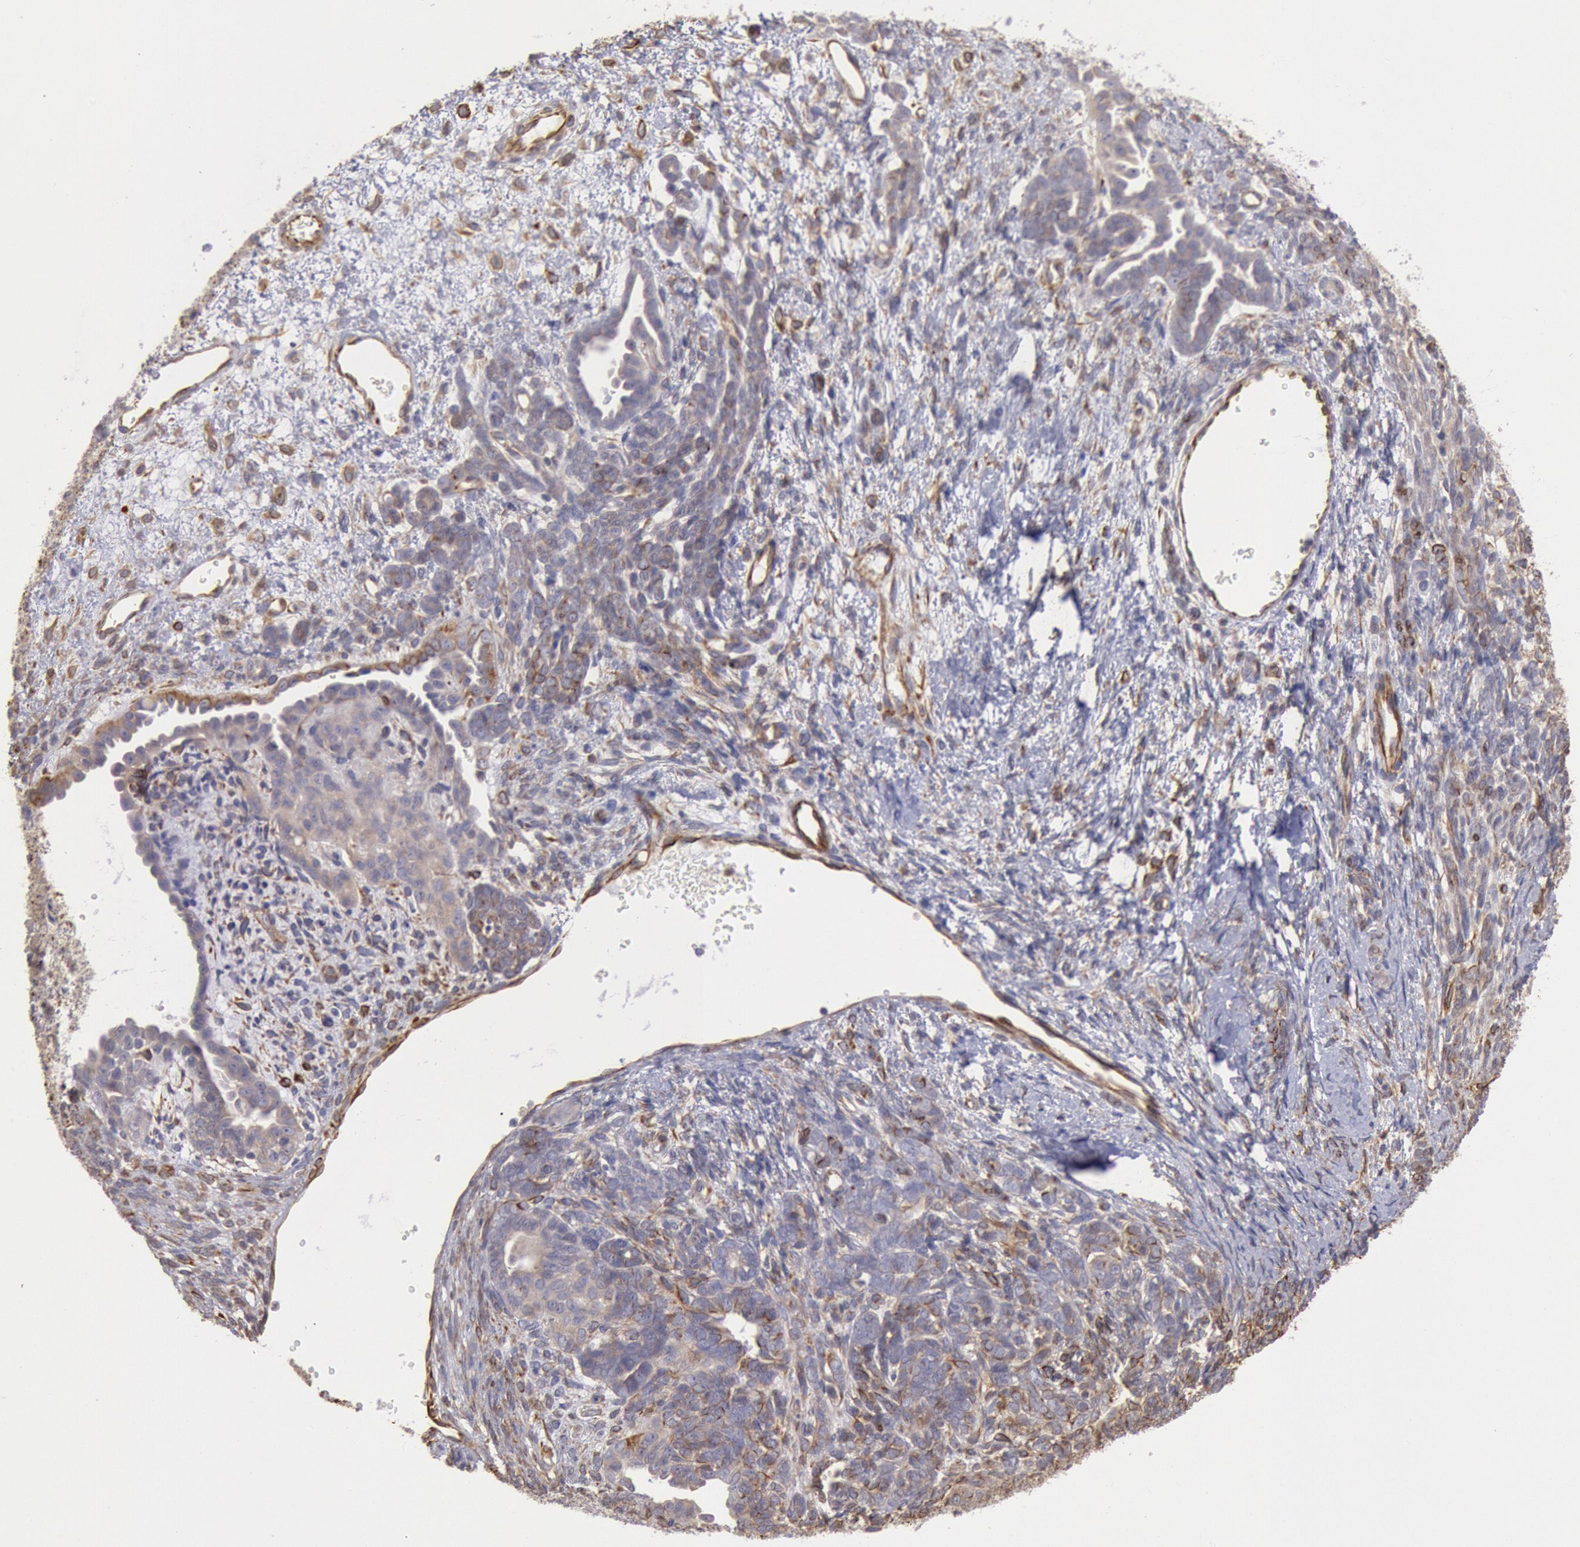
{"staining": {"intensity": "weak", "quantity": "<25%", "location": "cytoplasmic/membranous"}, "tissue": "endometrial cancer", "cell_type": "Tumor cells", "image_type": "cancer", "snomed": [{"axis": "morphology", "description": "Neoplasm, malignant, NOS"}, {"axis": "topography", "description": "Endometrium"}], "caption": "This is an immunohistochemistry micrograph of neoplasm (malignant) (endometrial). There is no staining in tumor cells.", "gene": "RNF139", "patient": {"sex": "female", "age": 74}}